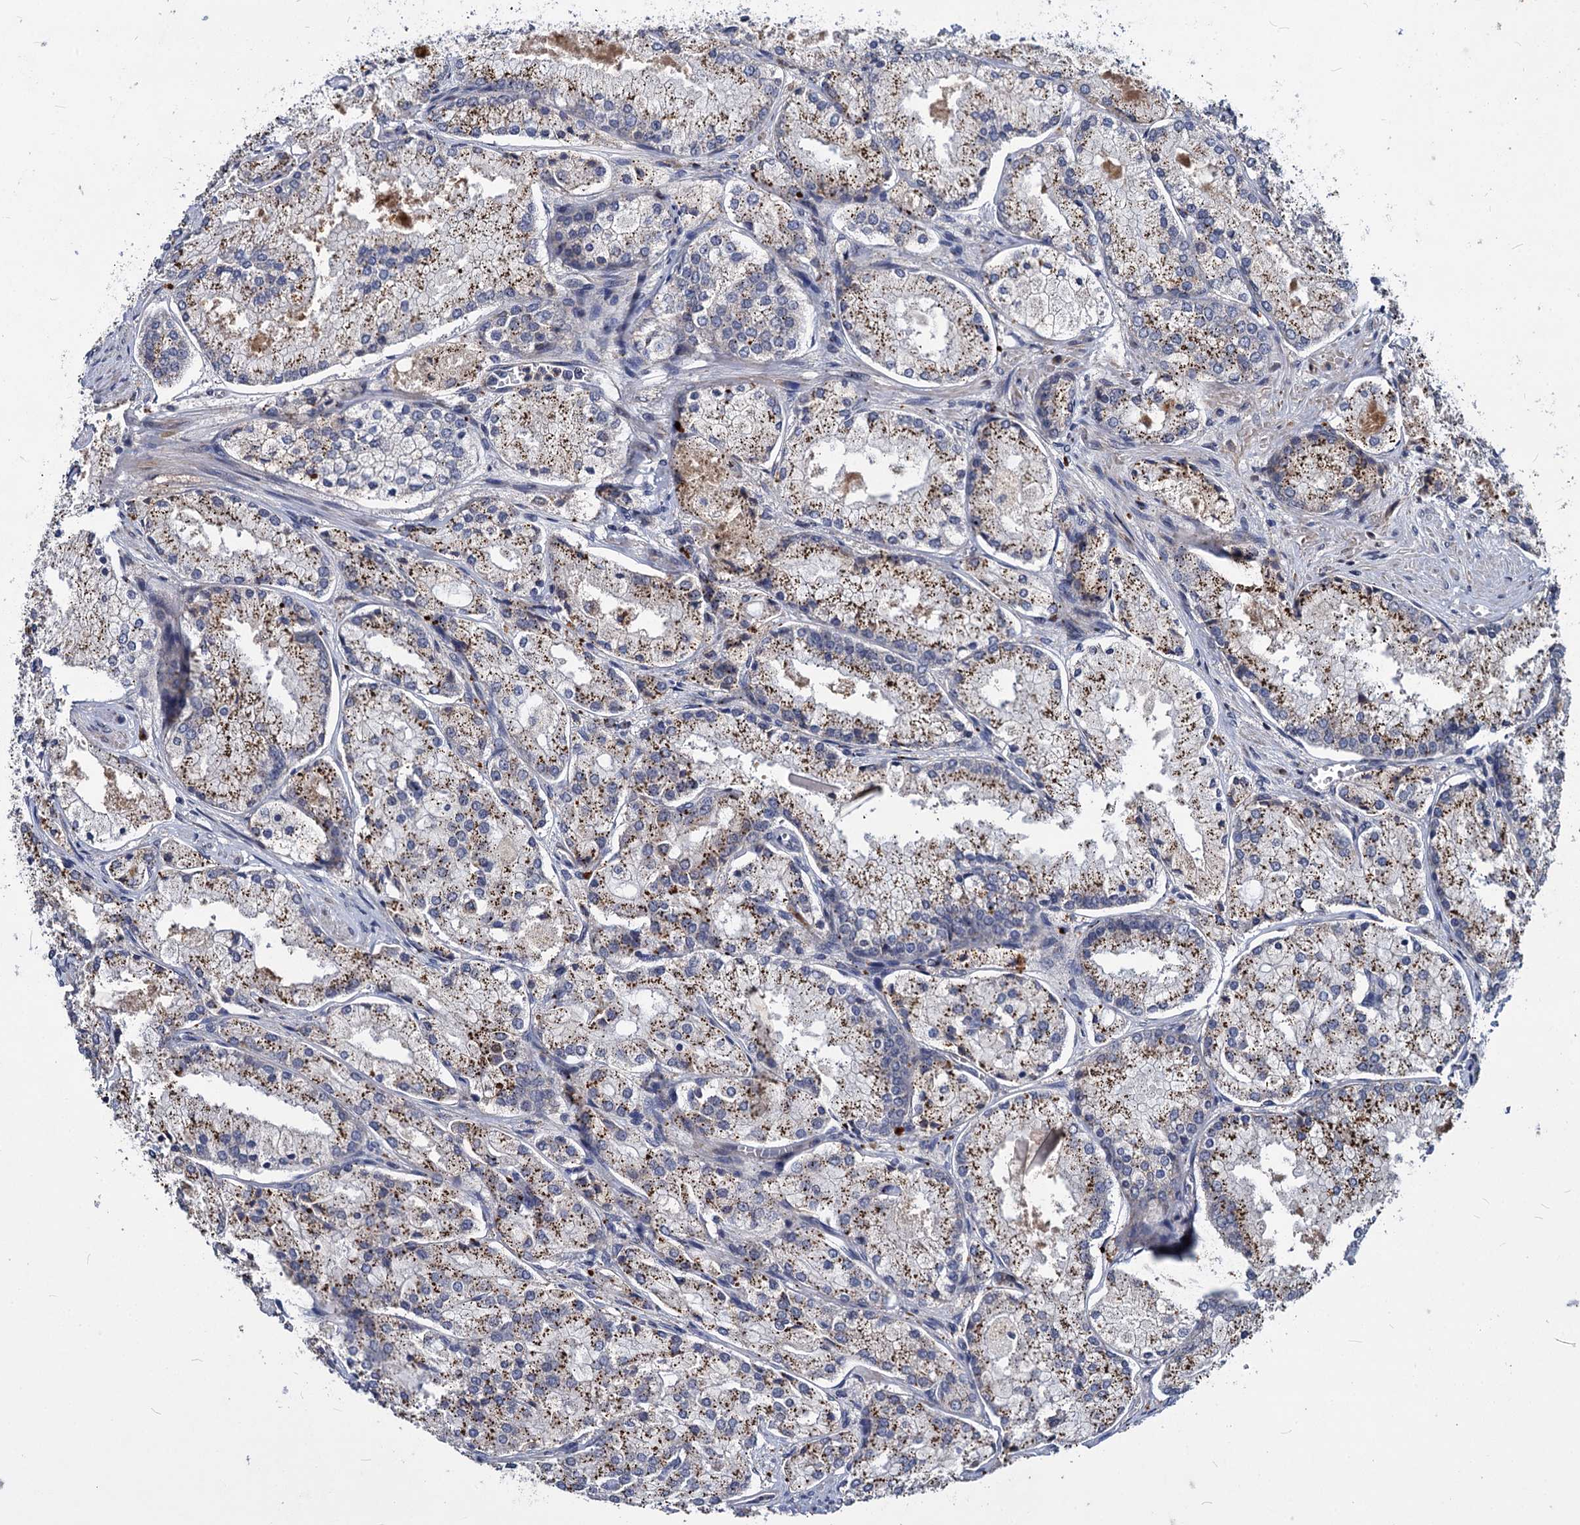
{"staining": {"intensity": "moderate", "quantity": ">75%", "location": "cytoplasmic/membranous"}, "tissue": "prostate cancer", "cell_type": "Tumor cells", "image_type": "cancer", "snomed": [{"axis": "morphology", "description": "Adenocarcinoma, Low grade"}, {"axis": "topography", "description": "Prostate"}], "caption": "A high-resolution micrograph shows IHC staining of prostate cancer (low-grade adenocarcinoma), which displays moderate cytoplasmic/membranous expression in about >75% of tumor cells.", "gene": "C11orf86", "patient": {"sex": "male", "age": 74}}